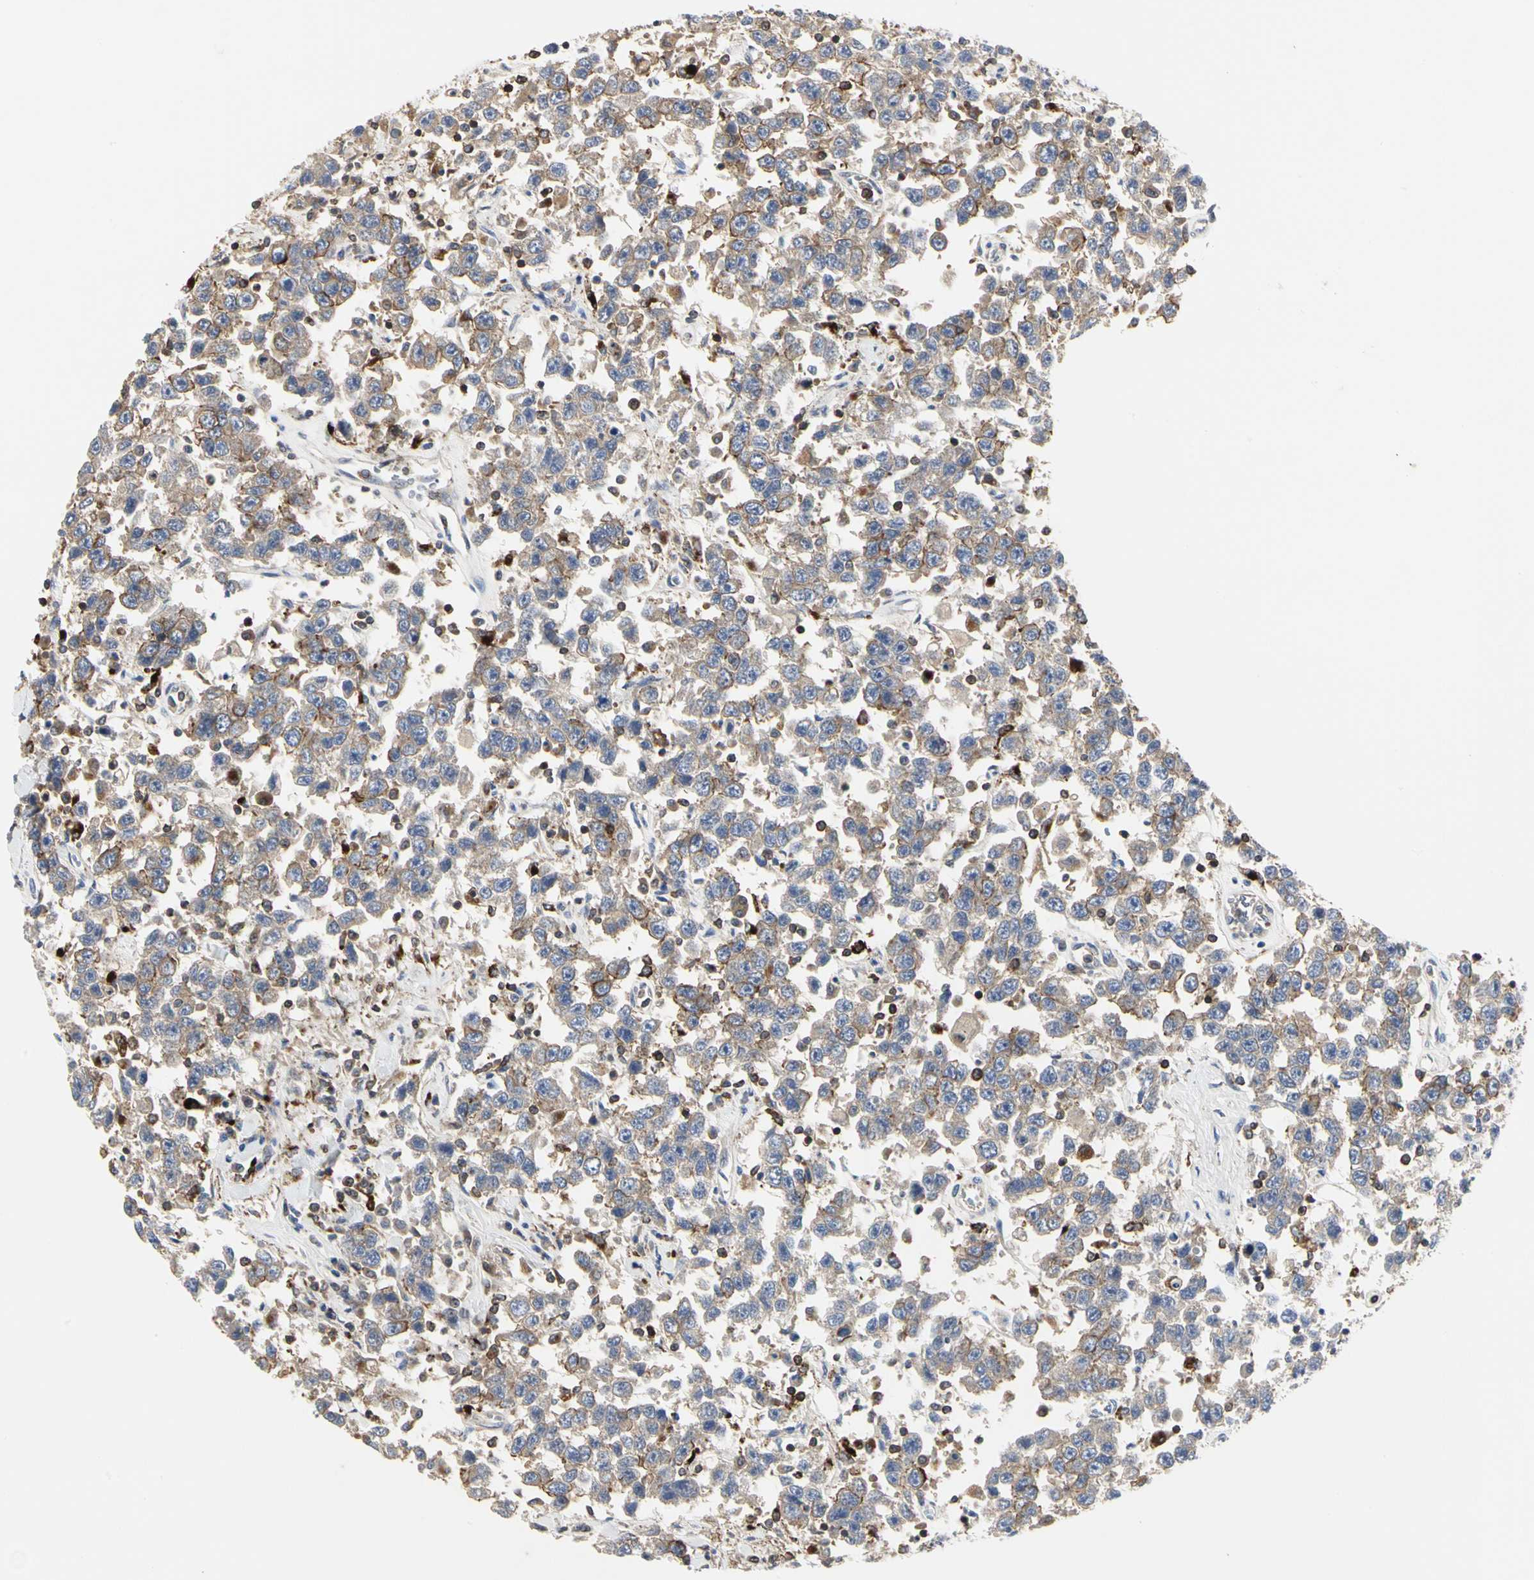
{"staining": {"intensity": "moderate", "quantity": "<25%", "location": "cytoplasmic/membranous"}, "tissue": "testis cancer", "cell_type": "Tumor cells", "image_type": "cancer", "snomed": [{"axis": "morphology", "description": "Seminoma, NOS"}, {"axis": "topography", "description": "Testis"}], "caption": "This is an image of IHC staining of testis cancer, which shows moderate positivity in the cytoplasmic/membranous of tumor cells.", "gene": "NAPG", "patient": {"sex": "male", "age": 41}}